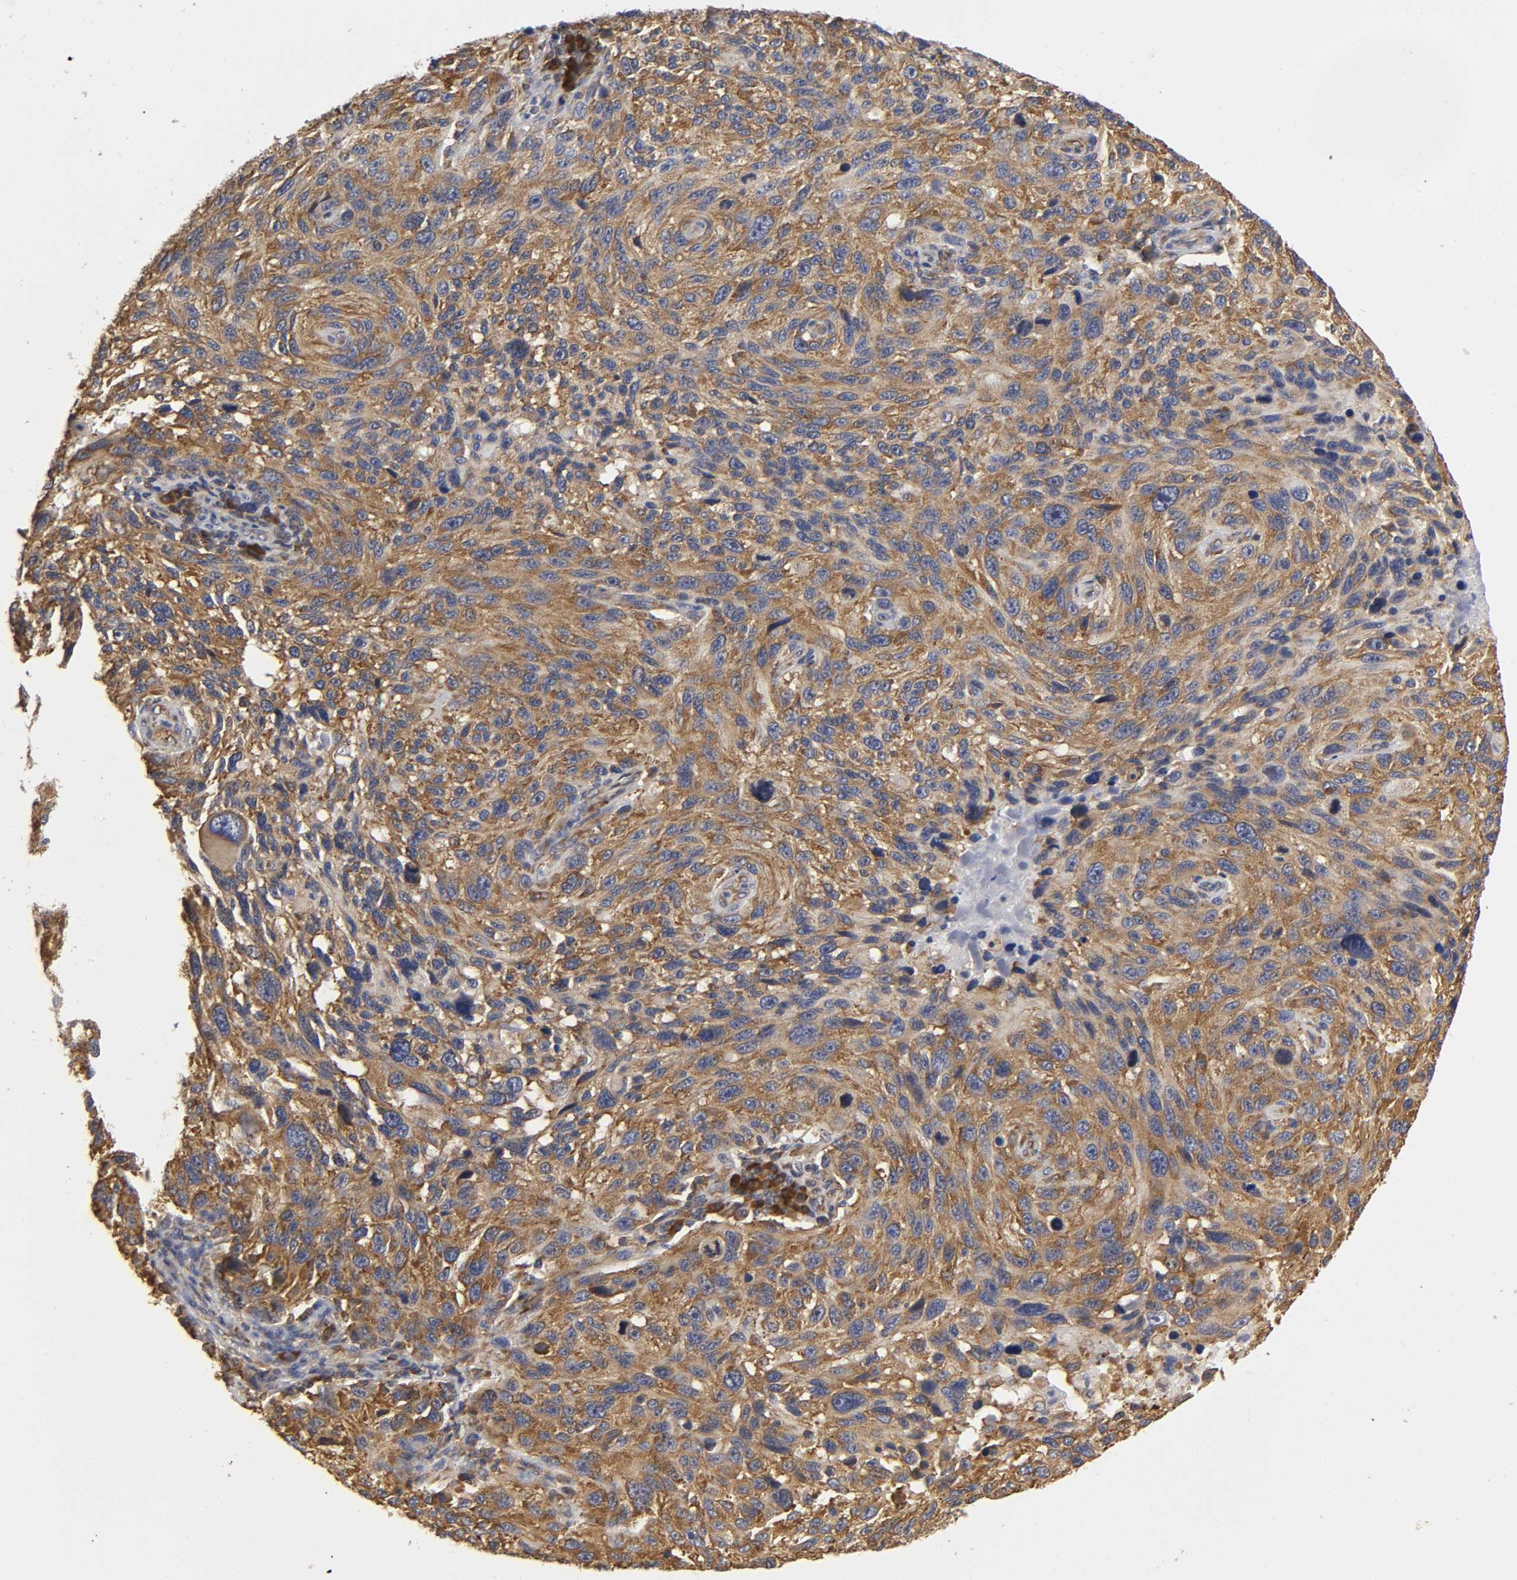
{"staining": {"intensity": "strong", "quantity": ">75%", "location": "cytoplasmic/membranous"}, "tissue": "melanoma", "cell_type": "Tumor cells", "image_type": "cancer", "snomed": [{"axis": "morphology", "description": "Malignant melanoma, NOS"}, {"axis": "topography", "description": "Skin"}], "caption": "DAB immunohistochemical staining of melanoma demonstrates strong cytoplasmic/membranous protein expression in about >75% of tumor cells.", "gene": "RPL14", "patient": {"sex": "male", "age": 53}}